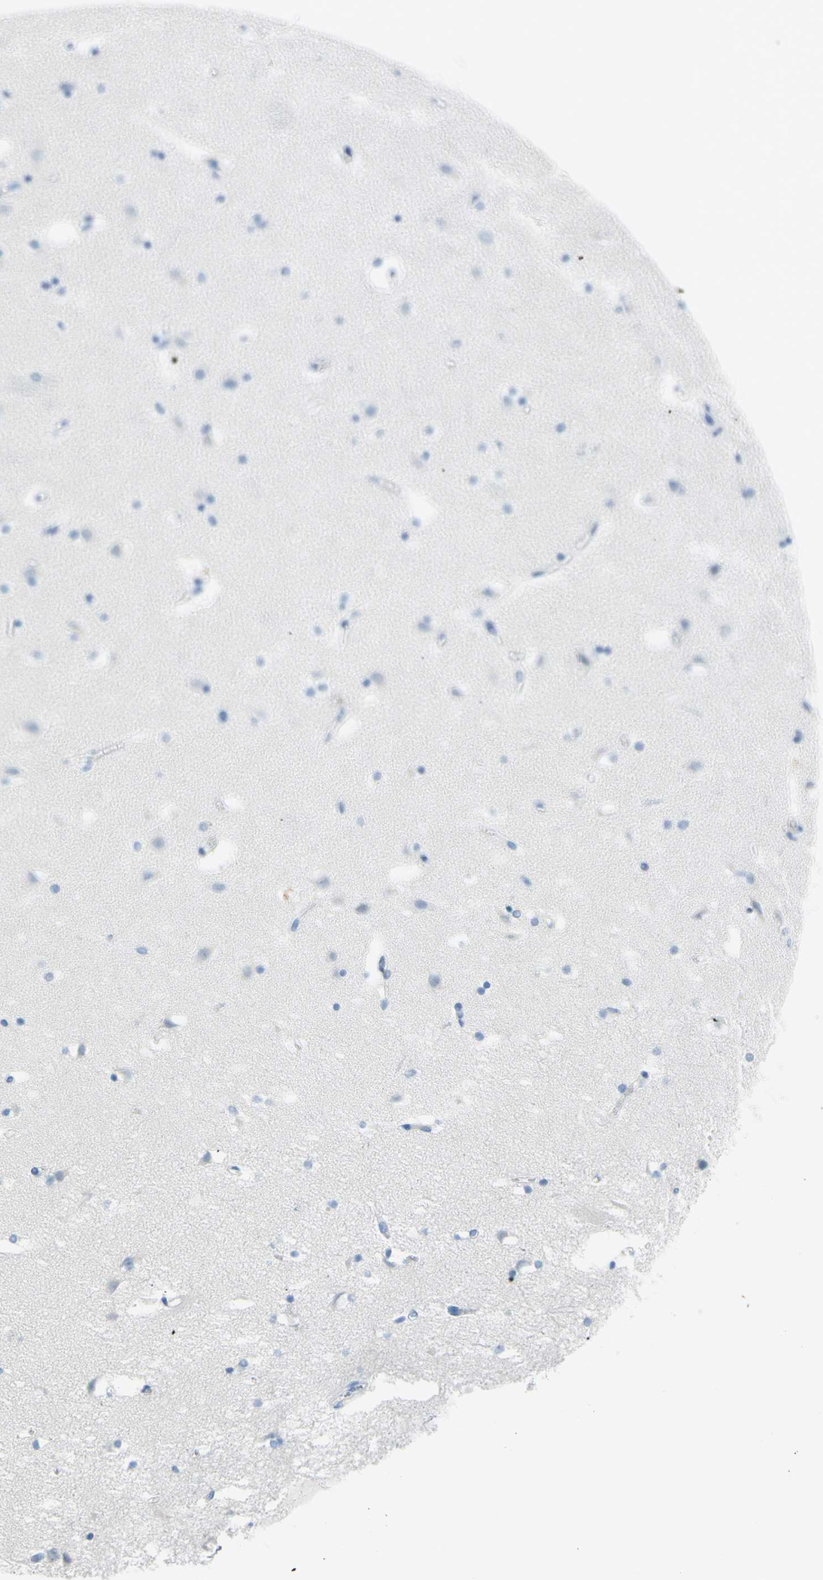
{"staining": {"intensity": "negative", "quantity": "none", "location": "none"}, "tissue": "caudate", "cell_type": "Glial cells", "image_type": "normal", "snomed": [{"axis": "morphology", "description": "Normal tissue, NOS"}, {"axis": "topography", "description": "Lateral ventricle wall"}], "caption": "Glial cells show no significant protein positivity in benign caudate.", "gene": "DCT", "patient": {"sex": "male", "age": 45}}